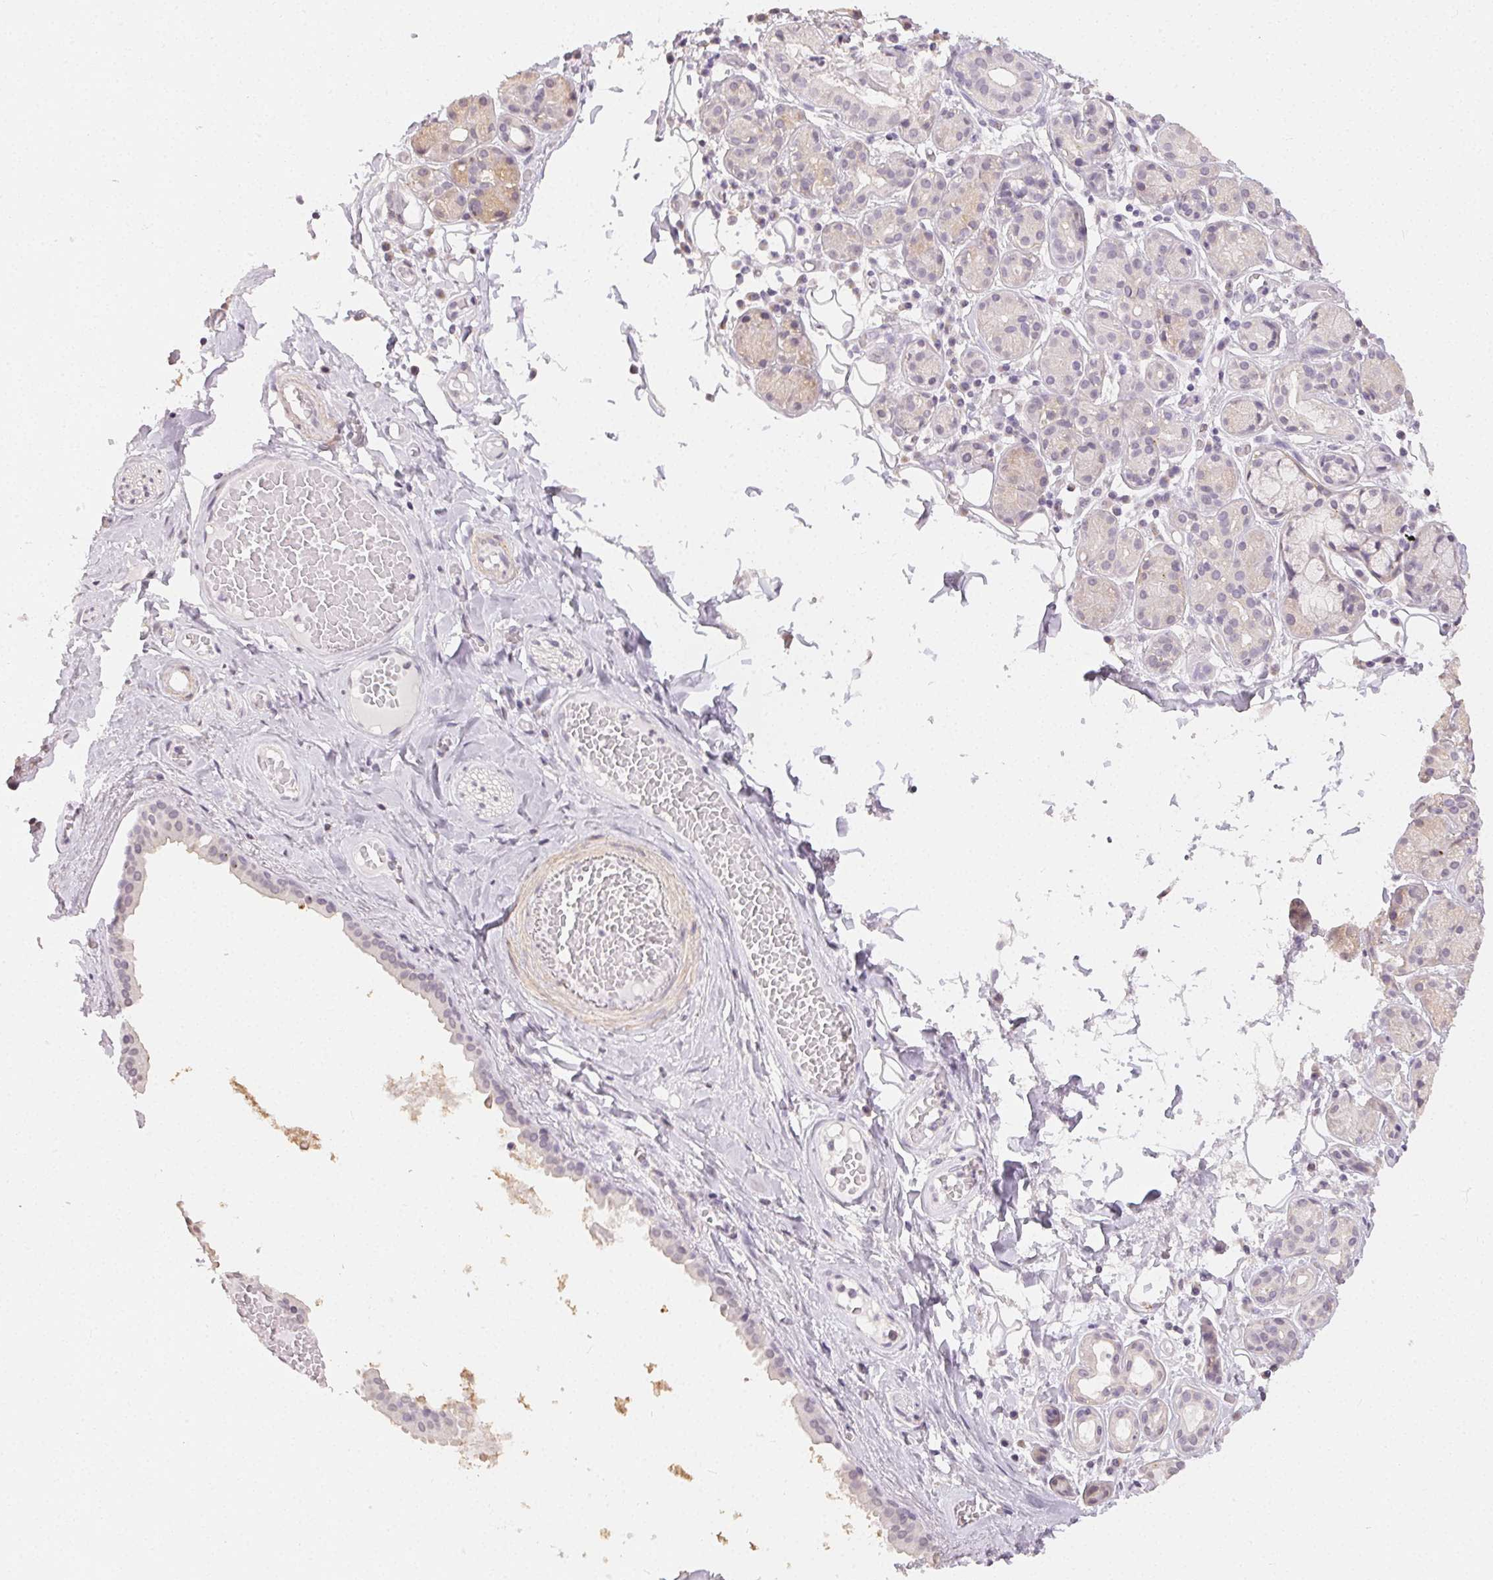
{"staining": {"intensity": "weak", "quantity": "<25%", "location": "cytoplasmic/membranous"}, "tissue": "salivary gland", "cell_type": "Glandular cells", "image_type": "normal", "snomed": [{"axis": "morphology", "description": "Normal tissue, NOS"}, {"axis": "topography", "description": "Salivary gland"}, {"axis": "topography", "description": "Peripheral nerve tissue"}], "caption": "DAB immunohistochemical staining of unremarkable human salivary gland displays no significant staining in glandular cells. (DAB (3,3'-diaminobenzidine) IHC with hematoxylin counter stain).", "gene": "TMEM174", "patient": {"sex": "male", "age": 71}}